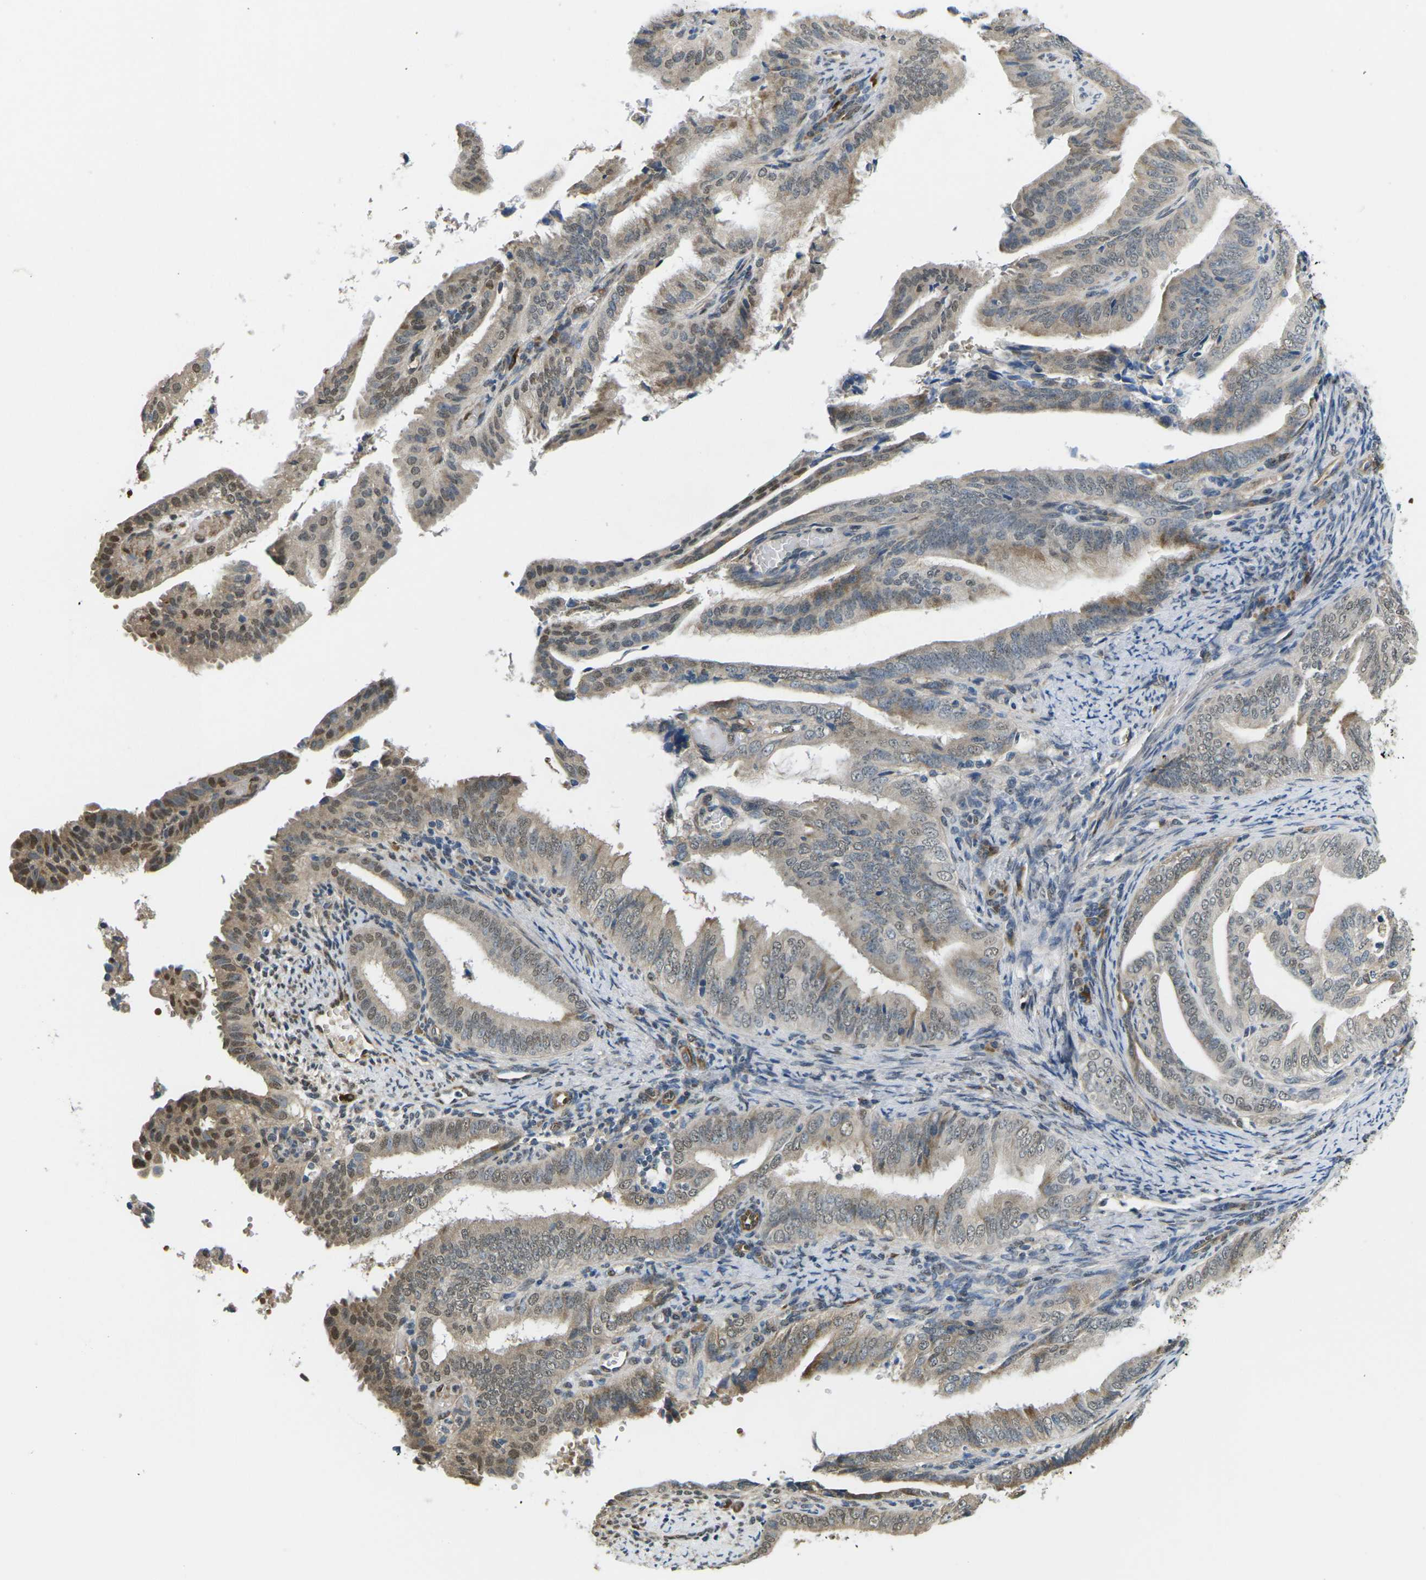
{"staining": {"intensity": "moderate", "quantity": "25%-75%", "location": "cytoplasmic/membranous,nuclear"}, "tissue": "endometrial cancer", "cell_type": "Tumor cells", "image_type": "cancer", "snomed": [{"axis": "morphology", "description": "Adenocarcinoma, NOS"}, {"axis": "topography", "description": "Endometrium"}], "caption": "Approximately 25%-75% of tumor cells in adenocarcinoma (endometrial) exhibit moderate cytoplasmic/membranous and nuclear protein staining as visualized by brown immunohistochemical staining.", "gene": "ERBB4", "patient": {"sex": "female", "age": 58}}